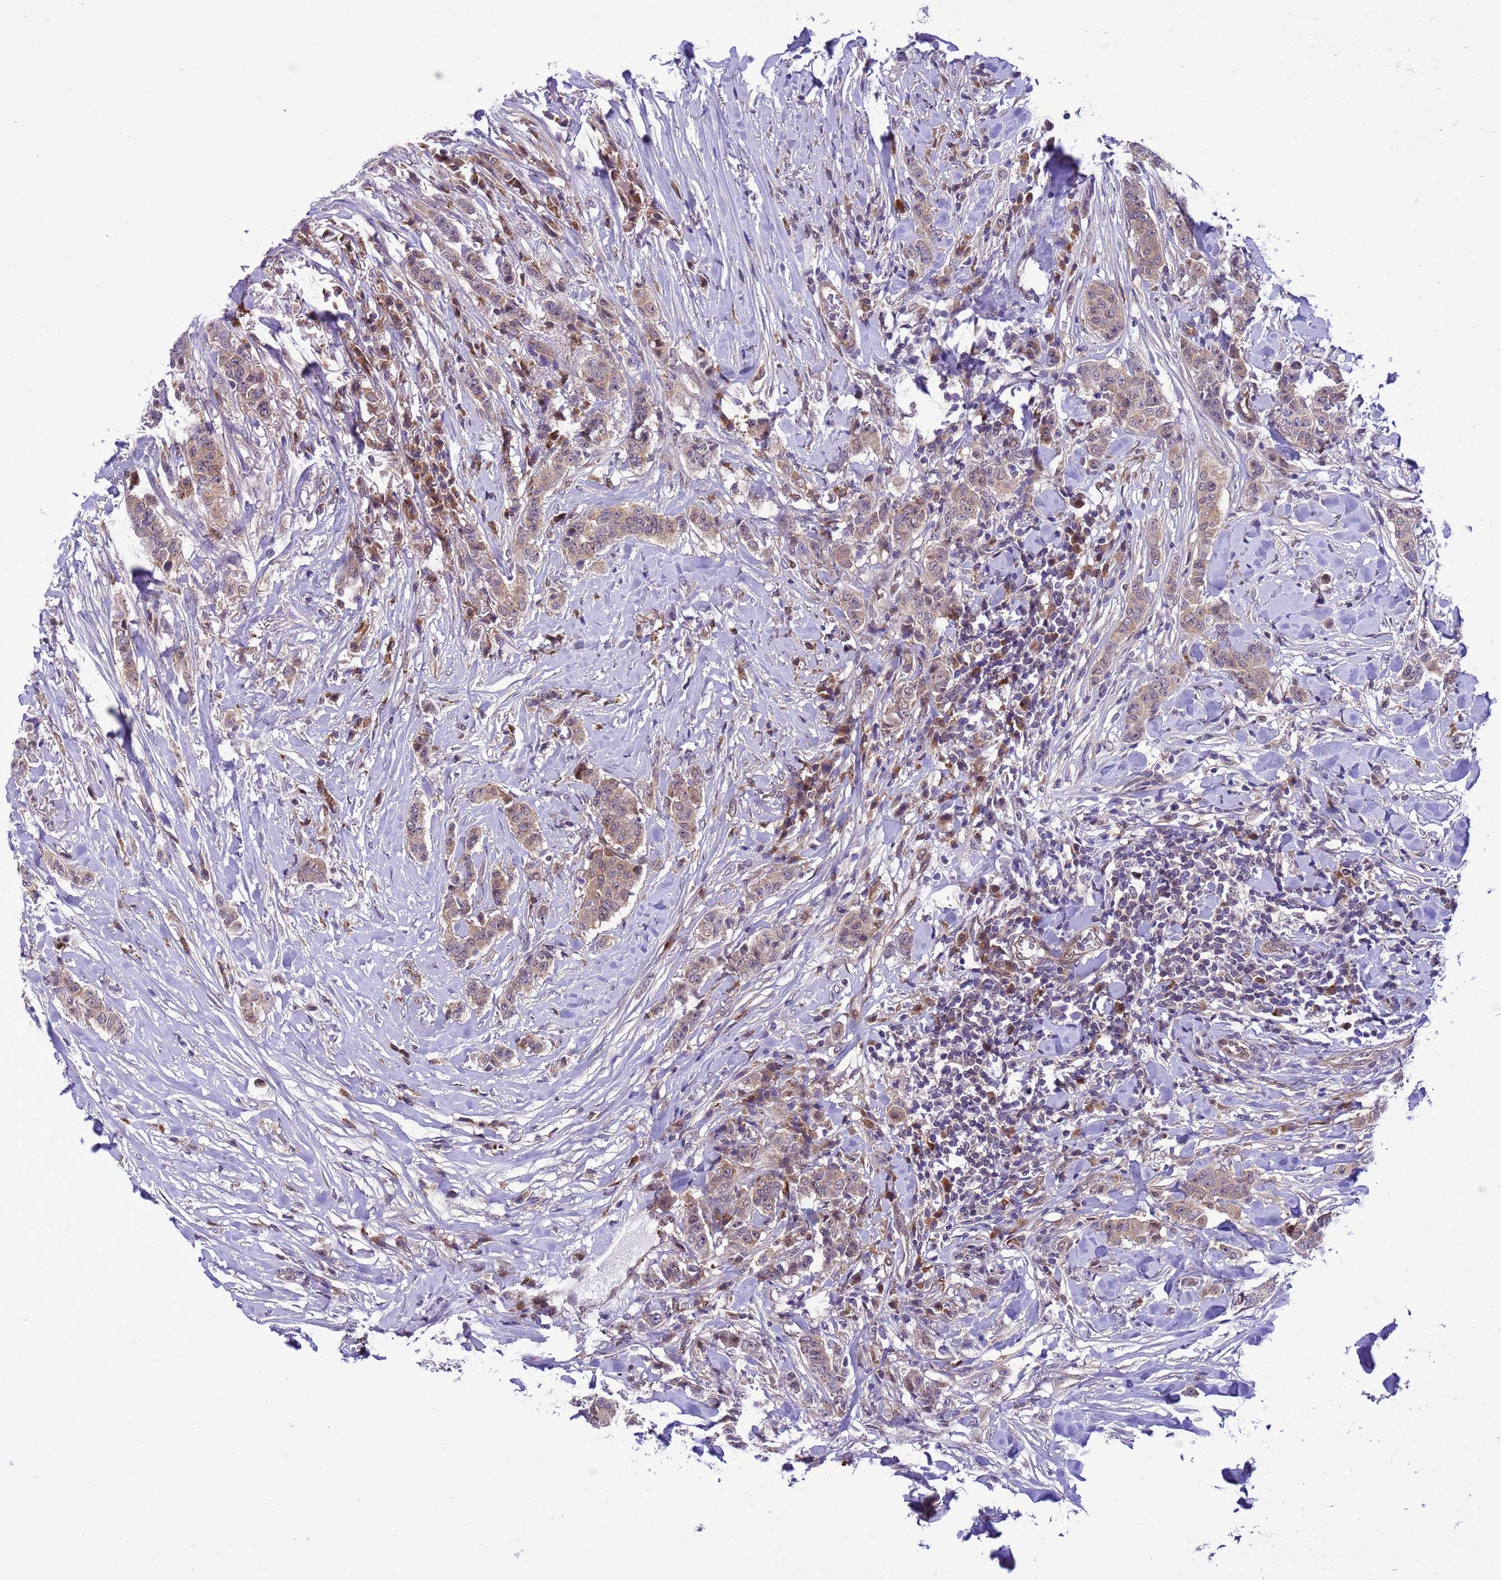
{"staining": {"intensity": "weak", "quantity": "25%-75%", "location": "cytoplasmic/membranous"}, "tissue": "breast cancer", "cell_type": "Tumor cells", "image_type": "cancer", "snomed": [{"axis": "morphology", "description": "Duct carcinoma"}, {"axis": "topography", "description": "Breast"}], "caption": "A photomicrograph of human breast cancer stained for a protein reveals weak cytoplasmic/membranous brown staining in tumor cells.", "gene": "RASD1", "patient": {"sex": "female", "age": 40}}